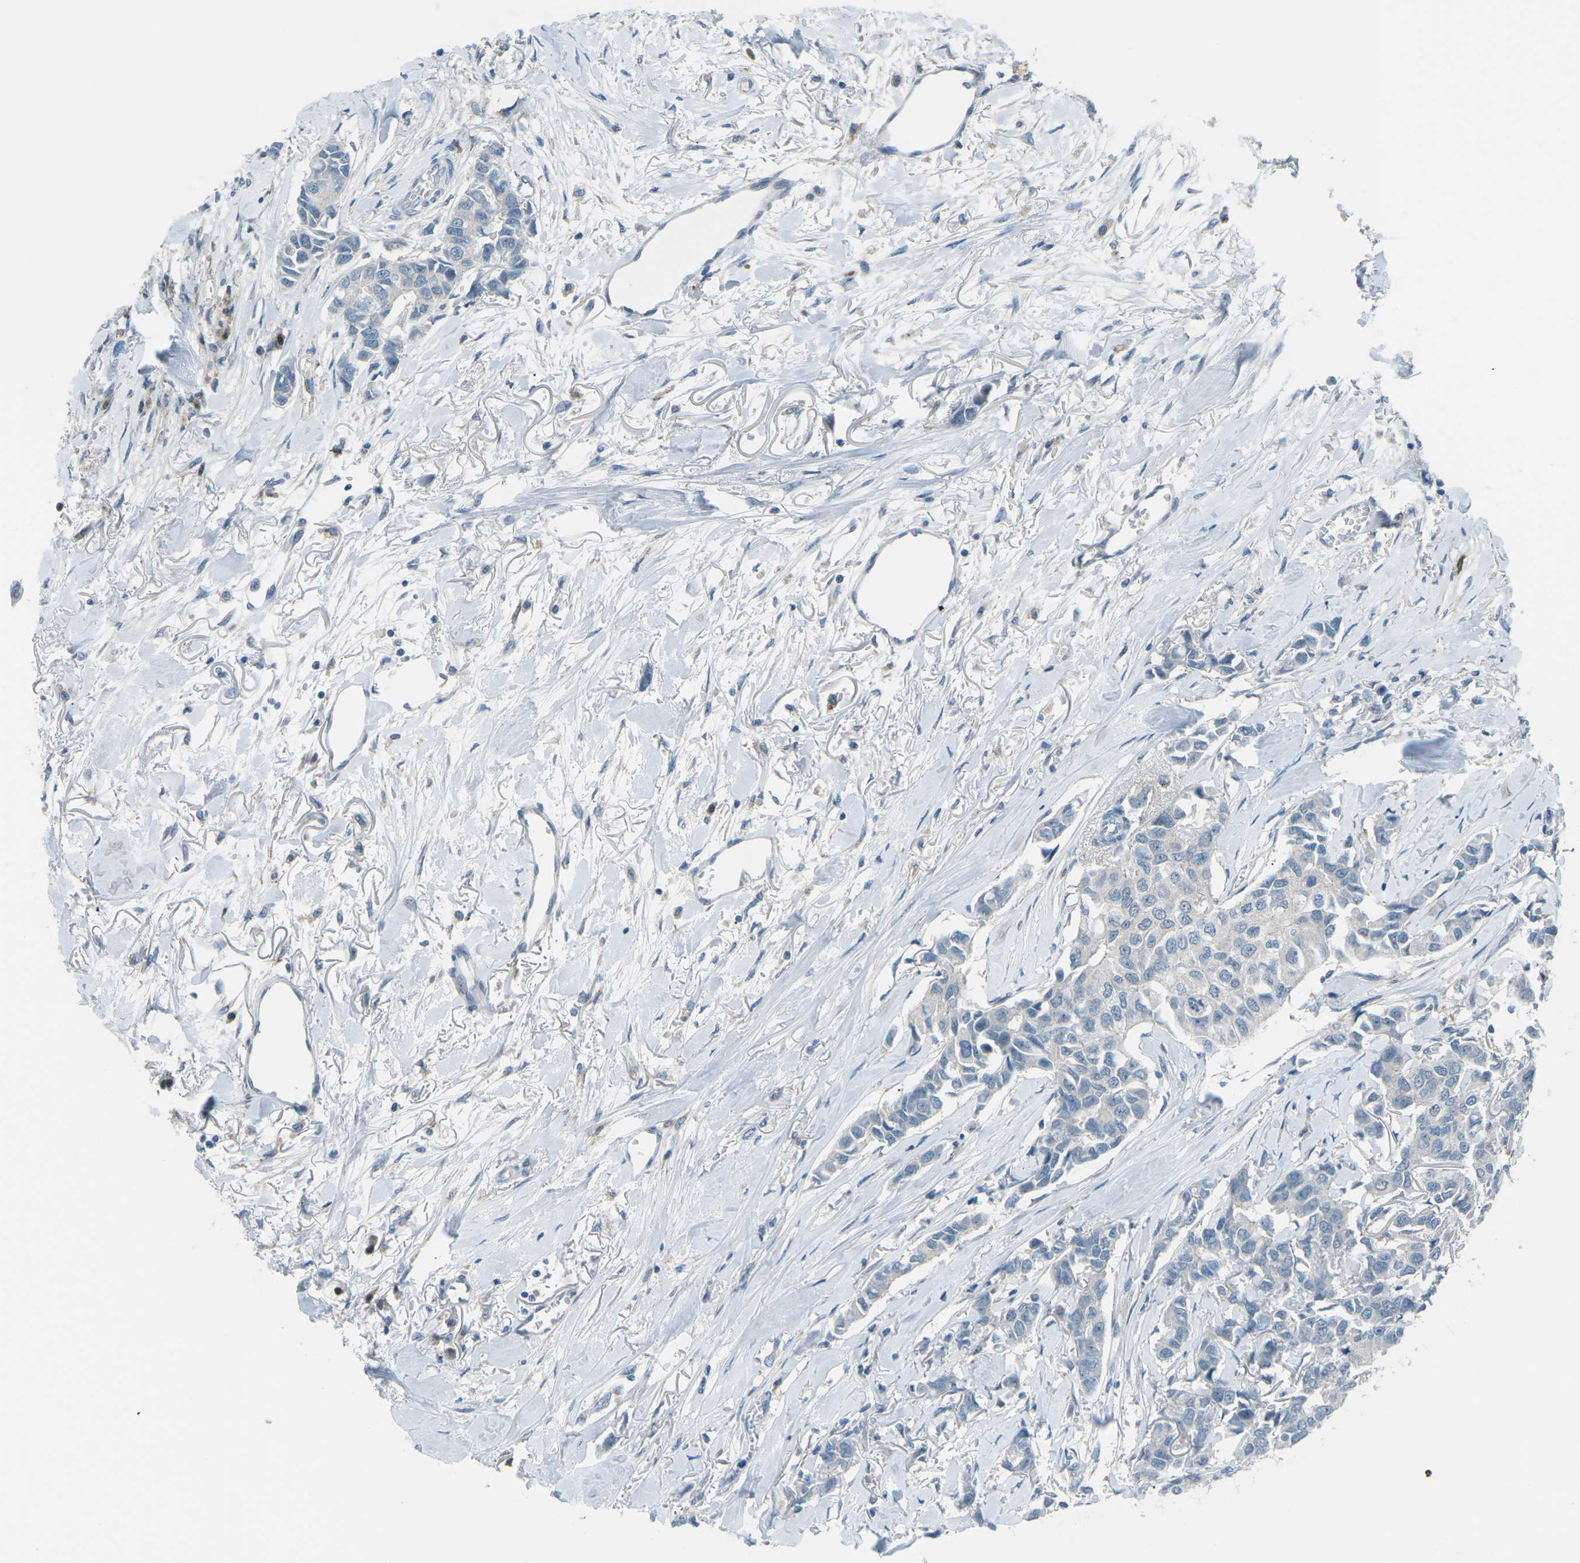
{"staining": {"intensity": "negative", "quantity": "none", "location": "none"}, "tissue": "breast cancer", "cell_type": "Tumor cells", "image_type": "cancer", "snomed": [{"axis": "morphology", "description": "Duct carcinoma"}, {"axis": "topography", "description": "Breast"}], "caption": "Micrograph shows no significant protein expression in tumor cells of breast cancer (intraductal carcinoma).", "gene": "PRKCA", "patient": {"sex": "female", "age": 80}}